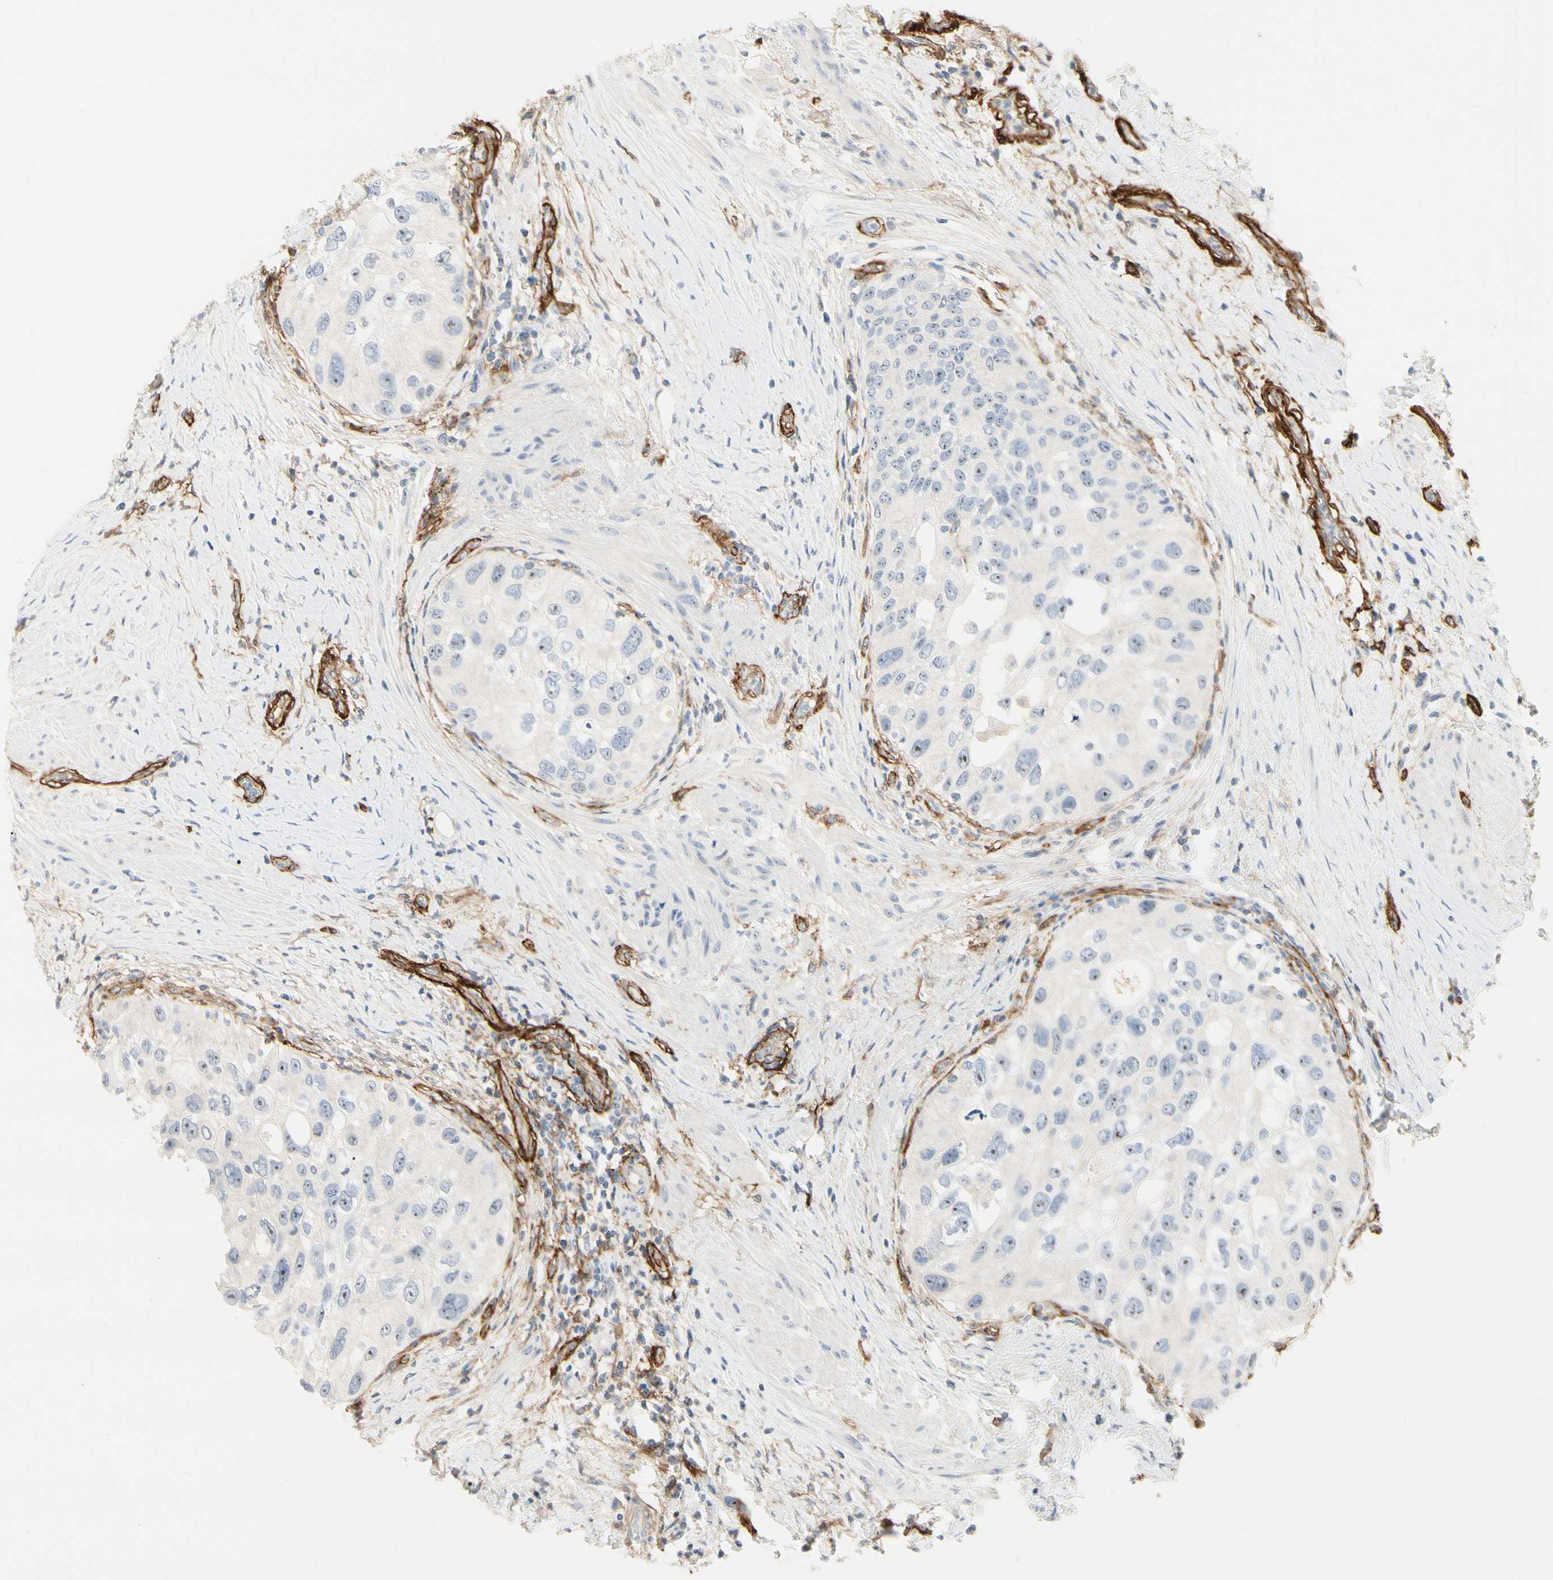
{"staining": {"intensity": "weak", "quantity": "<25%", "location": "nuclear"}, "tissue": "urothelial cancer", "cell_type": "Tumor cells", "image_type": "cancer", "snomed": [{"axis": "morphology", "description": "Urothelial carcinoma, High grade"}, {"axis": "topography", "description": "Urinary bladder"}], "caption": "The image exhibits no significant positivity in tumor cells of urothelial cancer.", "gene": "GGT5", "patient": {"sex": "female", "age": 56}}